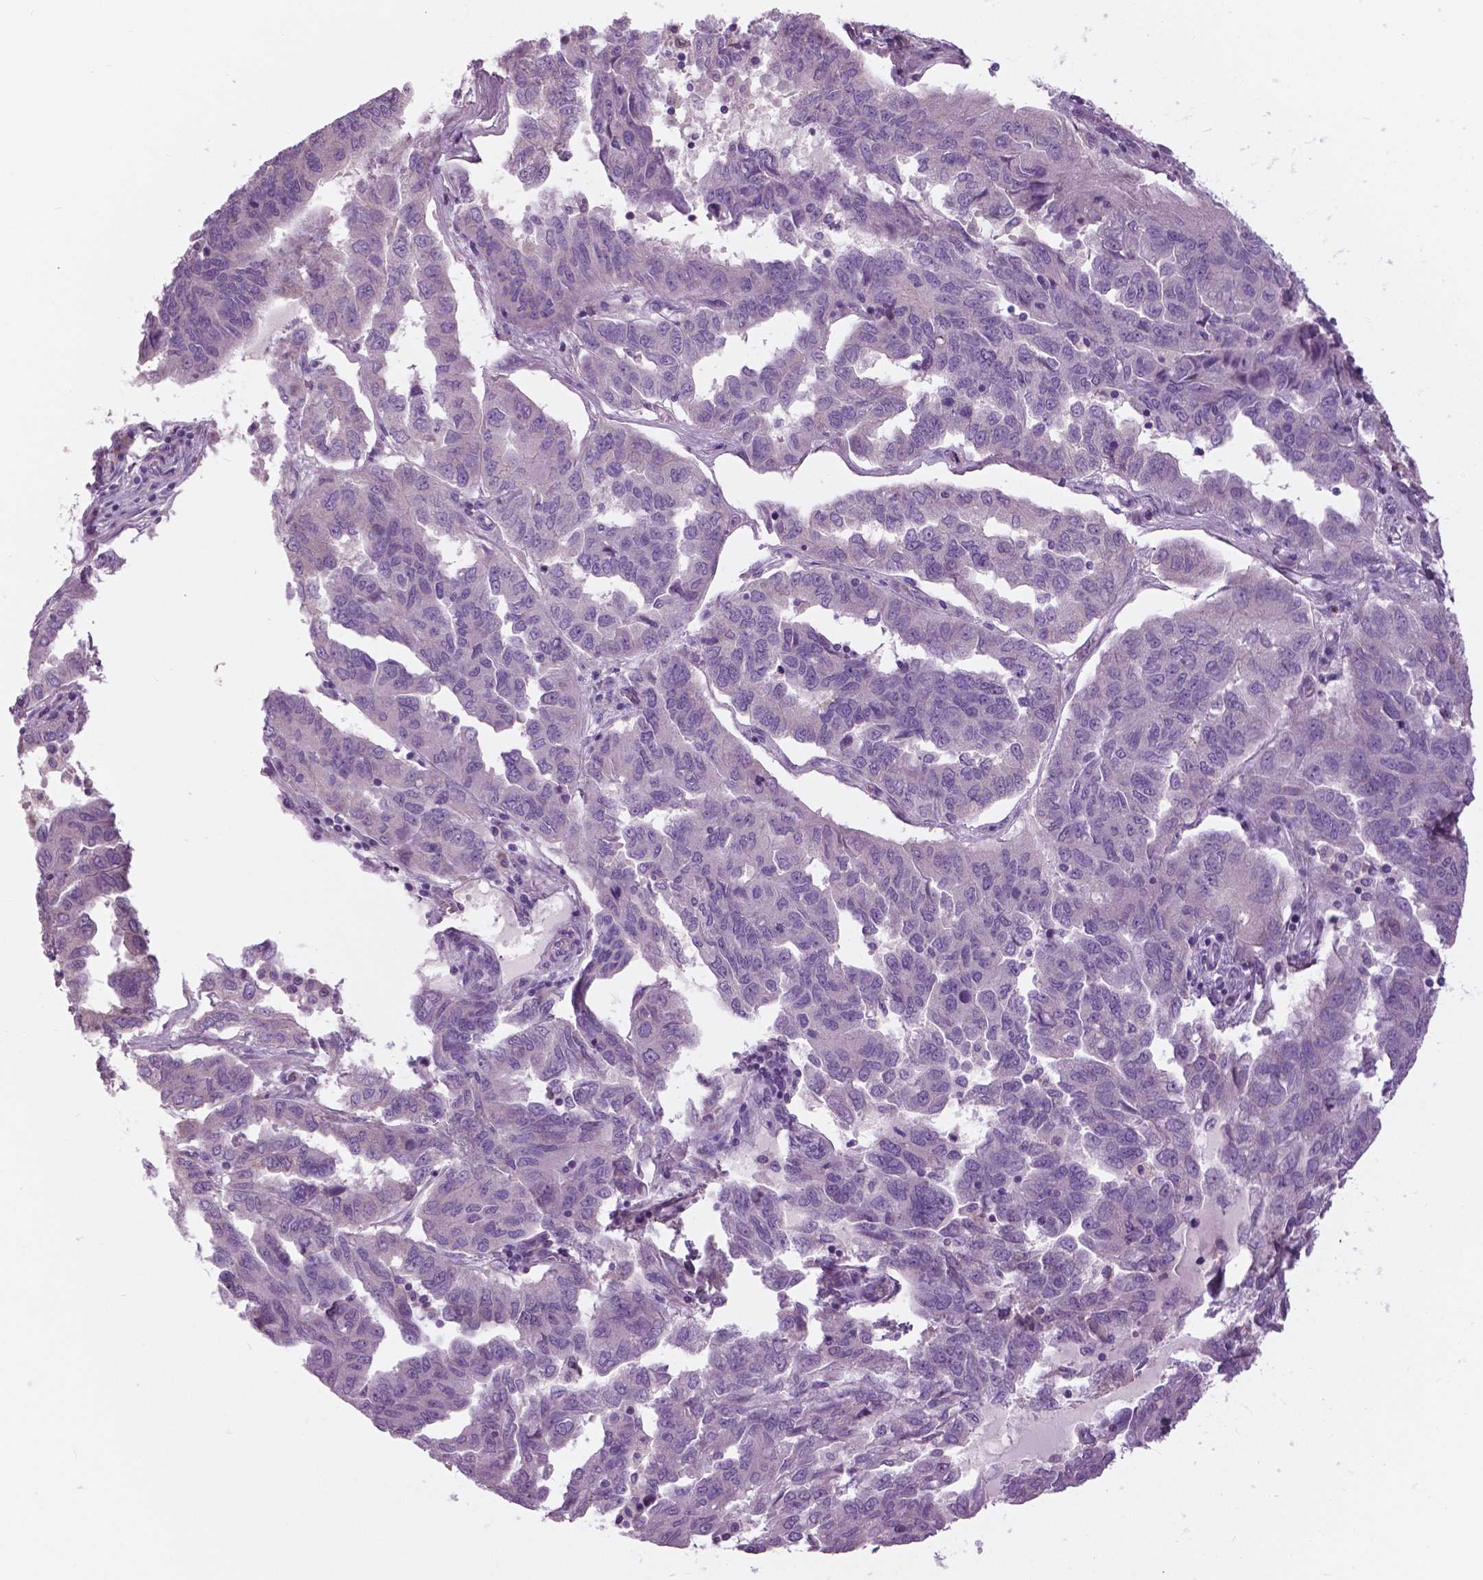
{"staining": {"intensity": "negative", "quantity": "none", "location": "none"}, "tissue": "ovarian cancer", "cell_type": "Tumor cells", "image_type": "cancer", "snomed": [{"axis": "morphology", "description": "Cystadenocarcinoma, serous, NOS"}, {"axis": "topography", "description": "Ovary"}], "caption": "A high-resolution micrograph shows immunohistochemistry (IHC) staining of ovarian cancer (serous cystadenocarcinoma), which demonstrates no significant positivity in tumor cells.", "gene": "SERPINI1", "patient": {"sex": "female", "age": 64}}